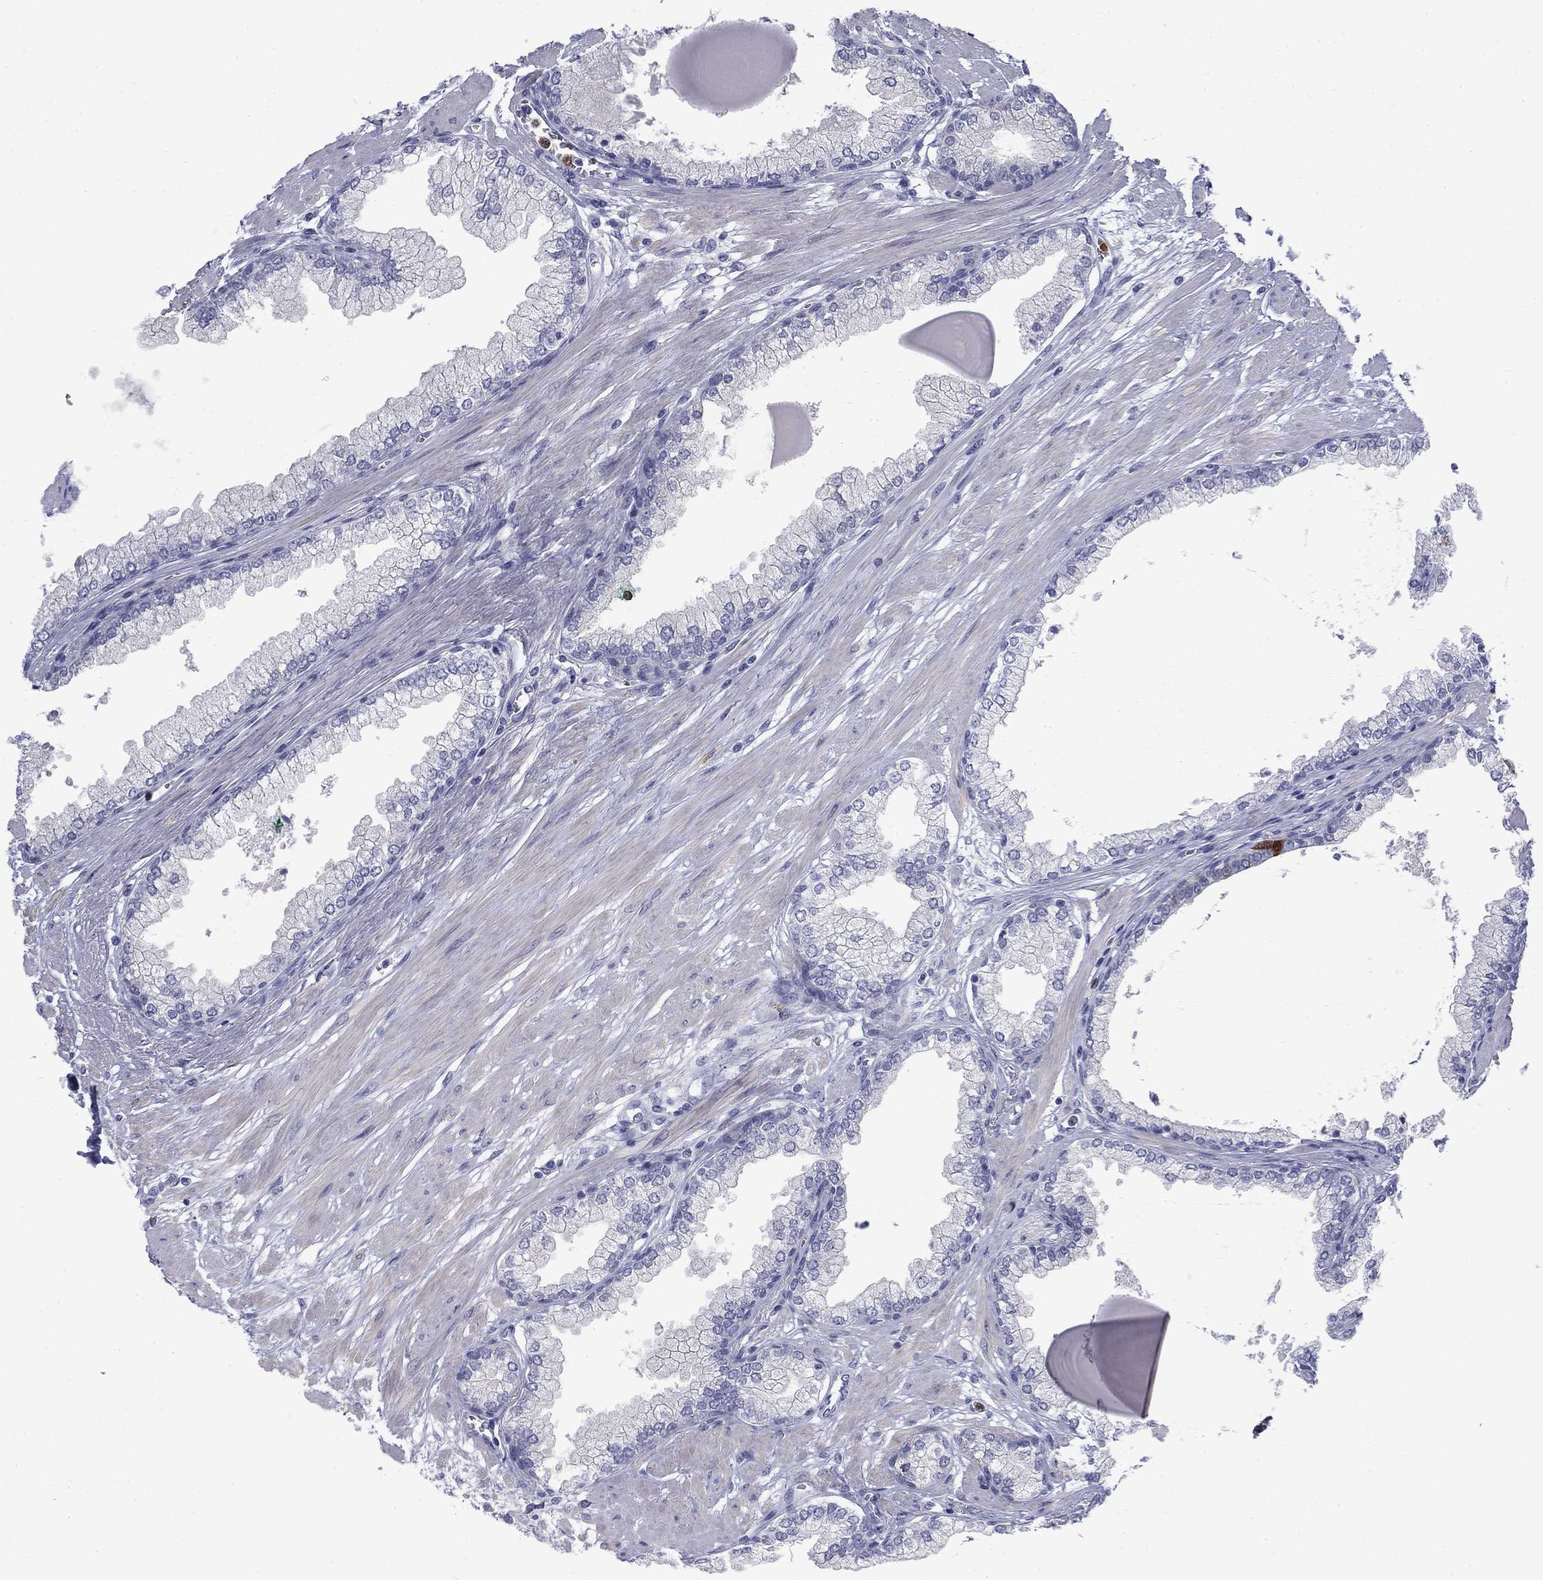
{"staining": {"intensity": "negative", "quantity": "none", "location": "none"}, "tissue": "prostate cancer", "cell_type": "Tumor cells", "image_type": "cancer", "snomed": [{"axis": "morphology", "description": "Adenocarcinoma, NOS"}, {"axis": "topography", "description": "Prostate and seminal vesicle, NOS"}, {"axis": "topography", "description": "Prostate"}], "caption": "A high-resolution micrograph shows IHC staining of adenocarcinoma (prostate), which demonstrates no significant staining in tumor cells.", "gene": "SERPINB2", "patient": {"sex": "male", "age": 69}}